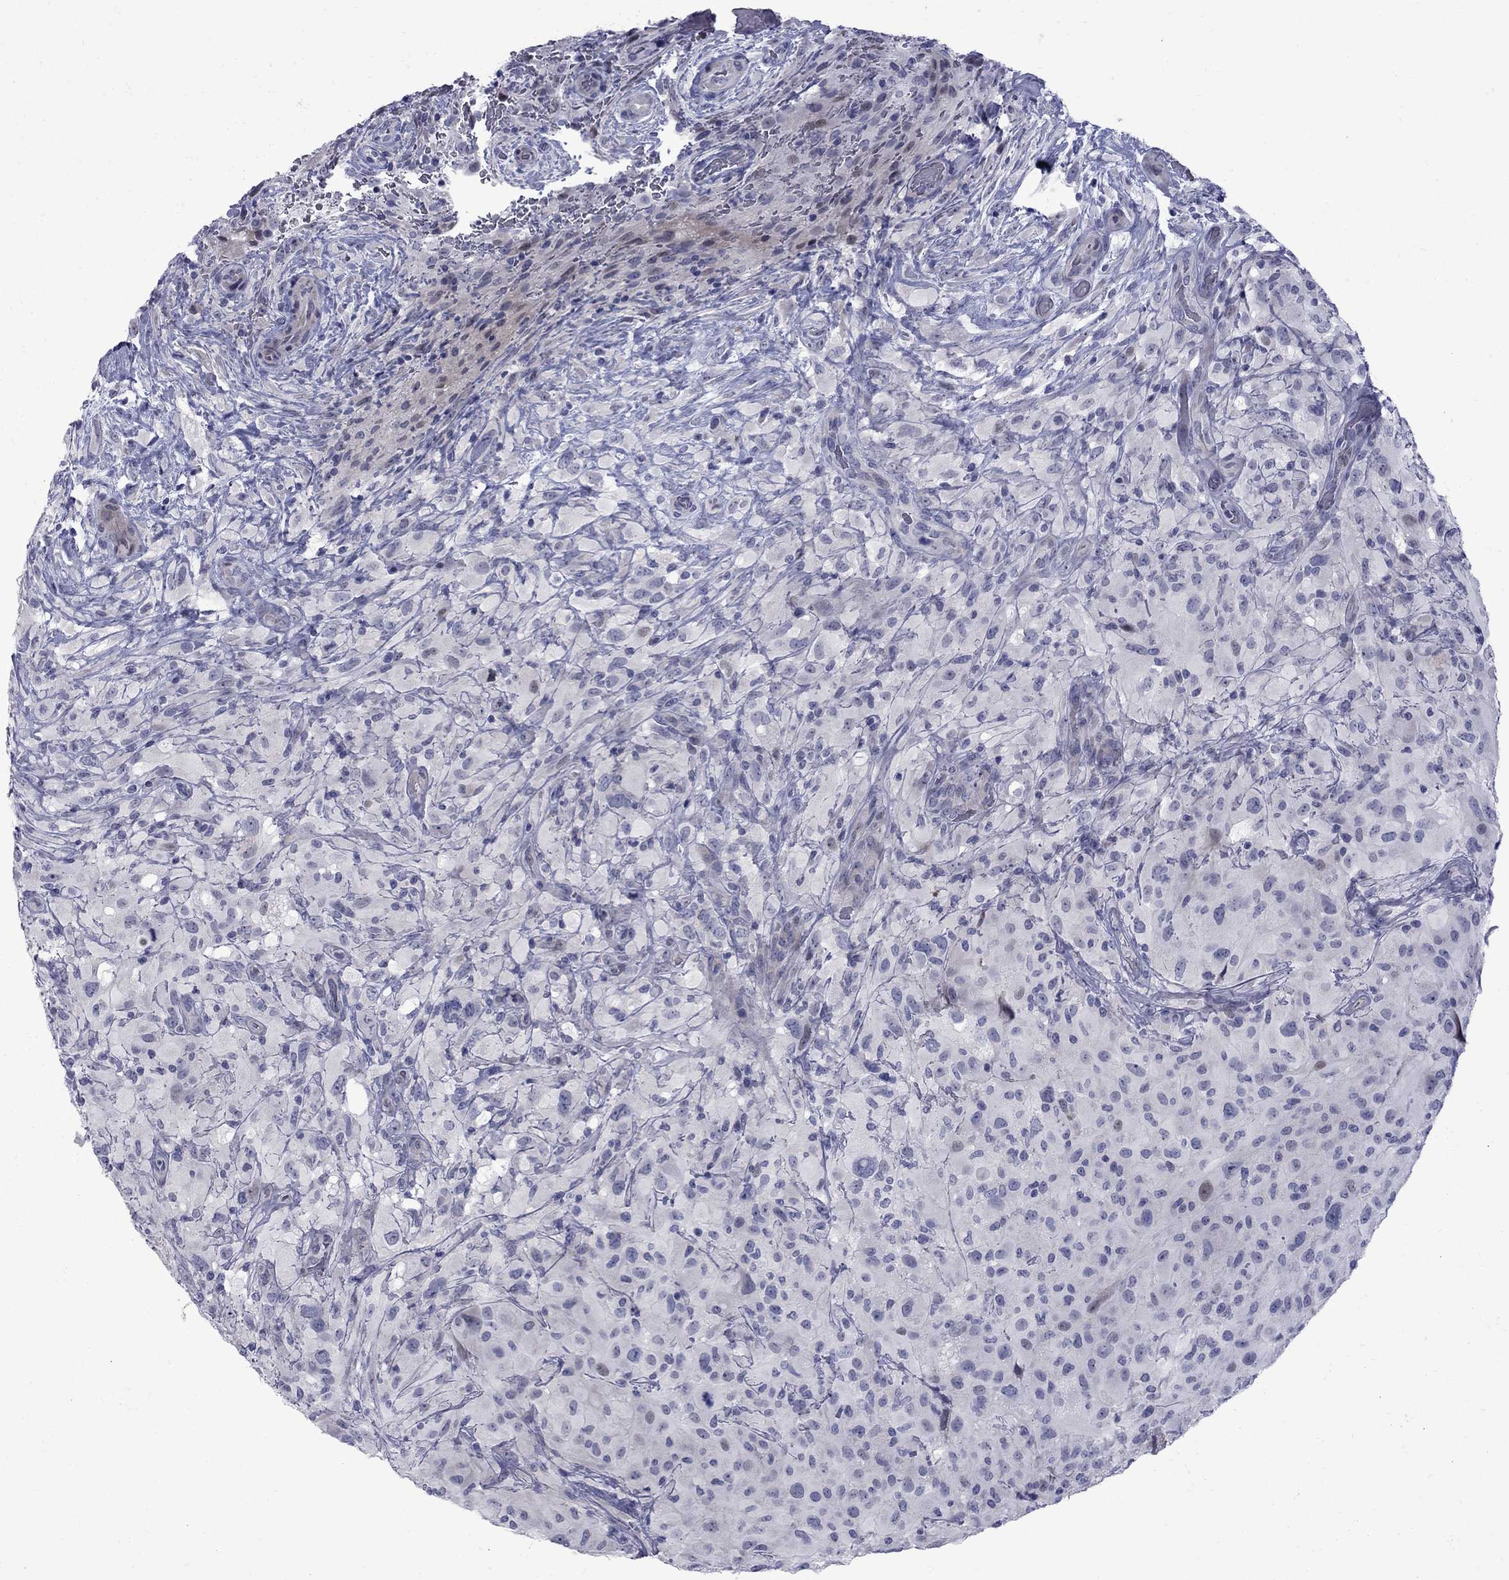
{"staining": {"intensity": "negative", "quantity": "none", "location": "none"}, "tissue": "glioma", "cell_type": "Tumor cells", "image_type": "cancer", "snomed": [{"axis": "morphology", "description": "Glioma, malignant, High grade"}, {"axis": "topography", "description": "Cerebral cortex"}], "caption": "A micrograph of human glioma is negative for staining in tumor cells.", "gene": "NRARP", "patient": {"sex": "male", "age": 35}}